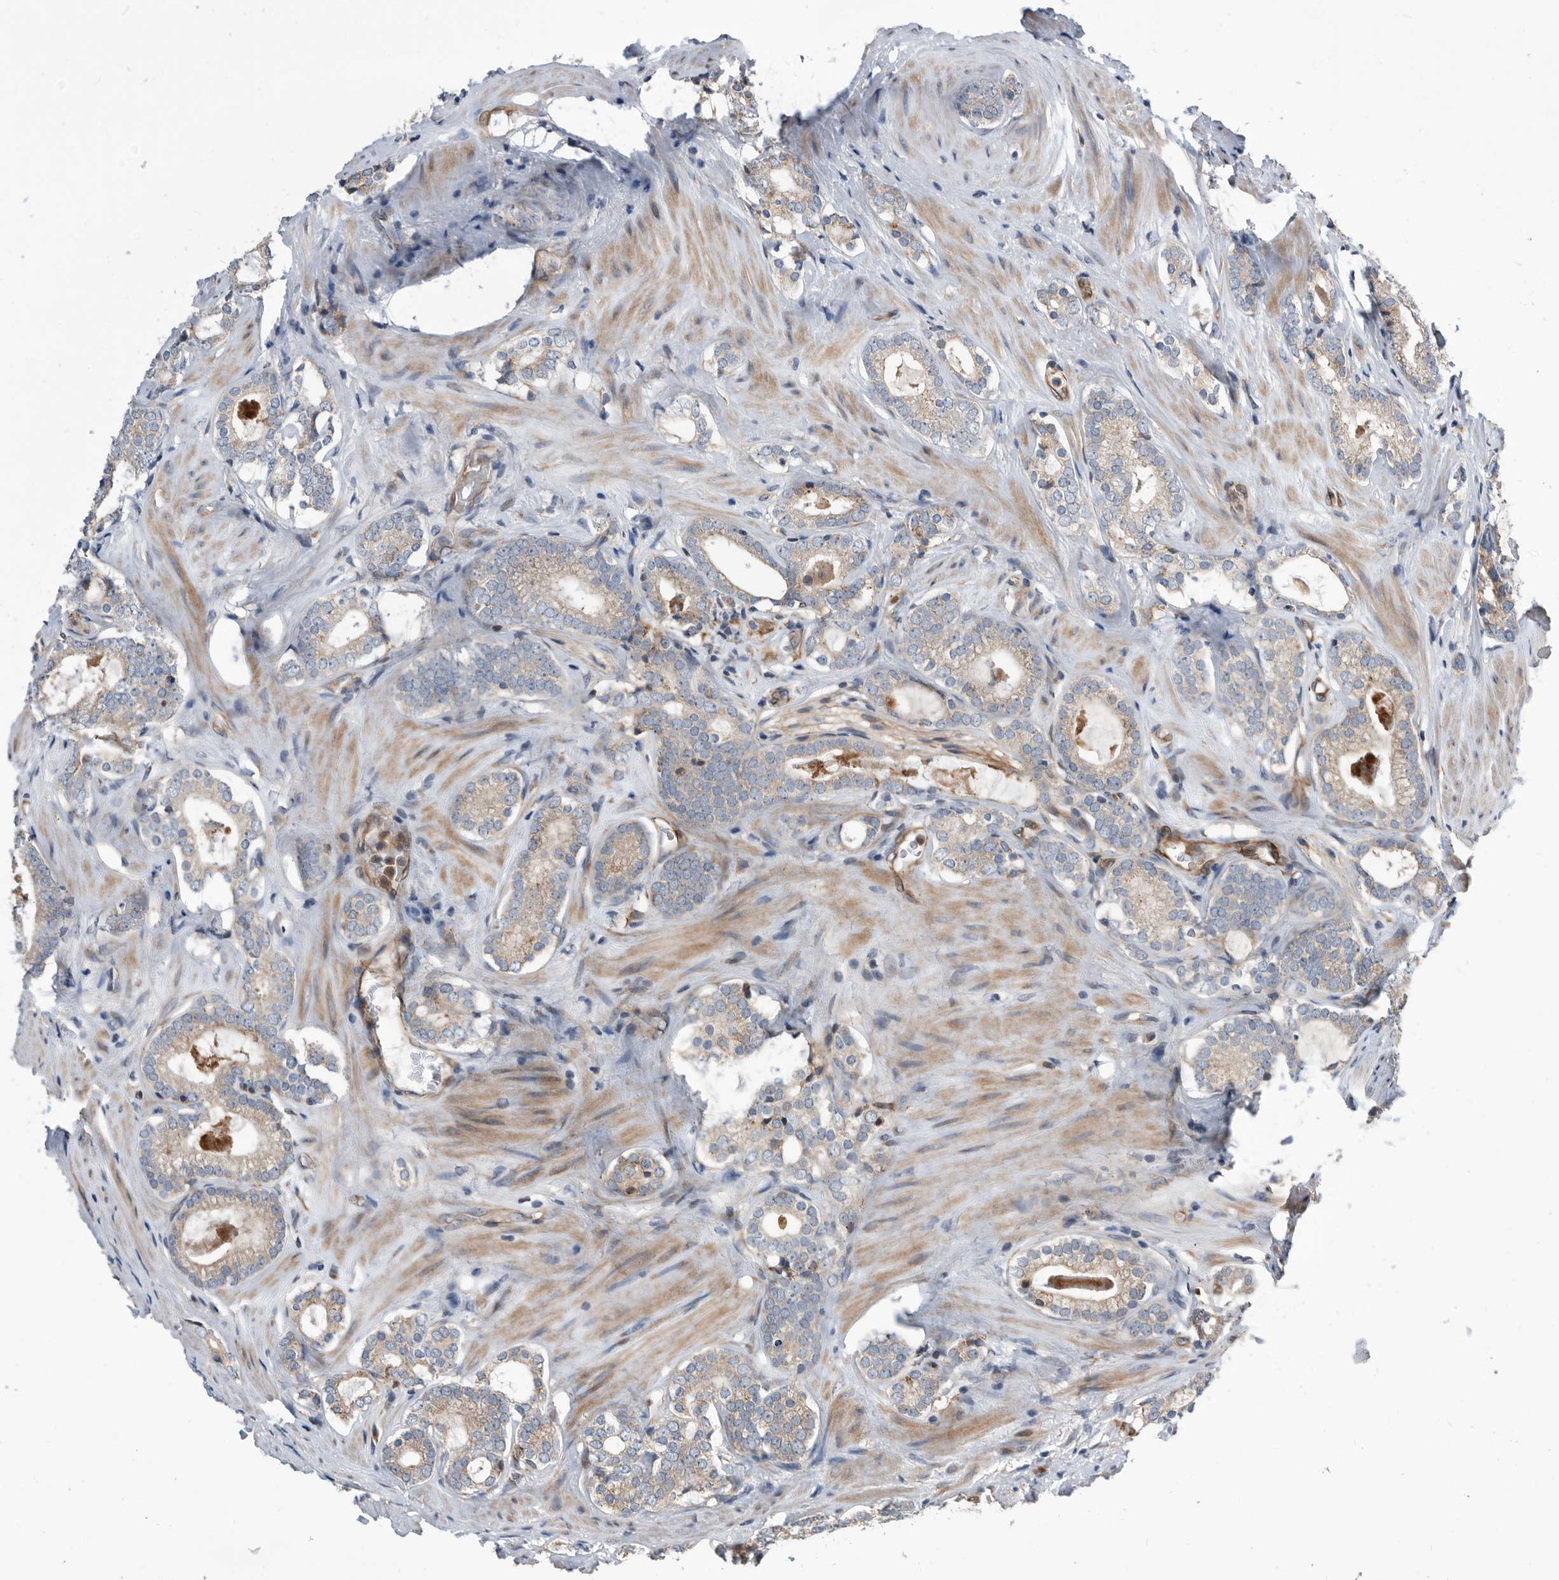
{"staining": {"intensity": "weak", "quantity": "<25%", "location": "cytoplasmic/membranous"}, "tissue": "prostate cancer", "cell_type": "Tumor cells", "image_type": "cancer", "snomed": [{"axis": "morphology", "description": "Adenocarcinoma, High grade"}, {"axis": "topography", "description": "Prostate"}], "caption": "Immunohistochemistry (IHC) photomicrograph of human high-grade adenocarcinoma (prostate) stained for a protein (brown), which shows no expression in tumor cells. (IHC, brightfield microscopy, high magnification).", "gene": "SERINC2", "patient": {"sex": "male", "age": 63}}